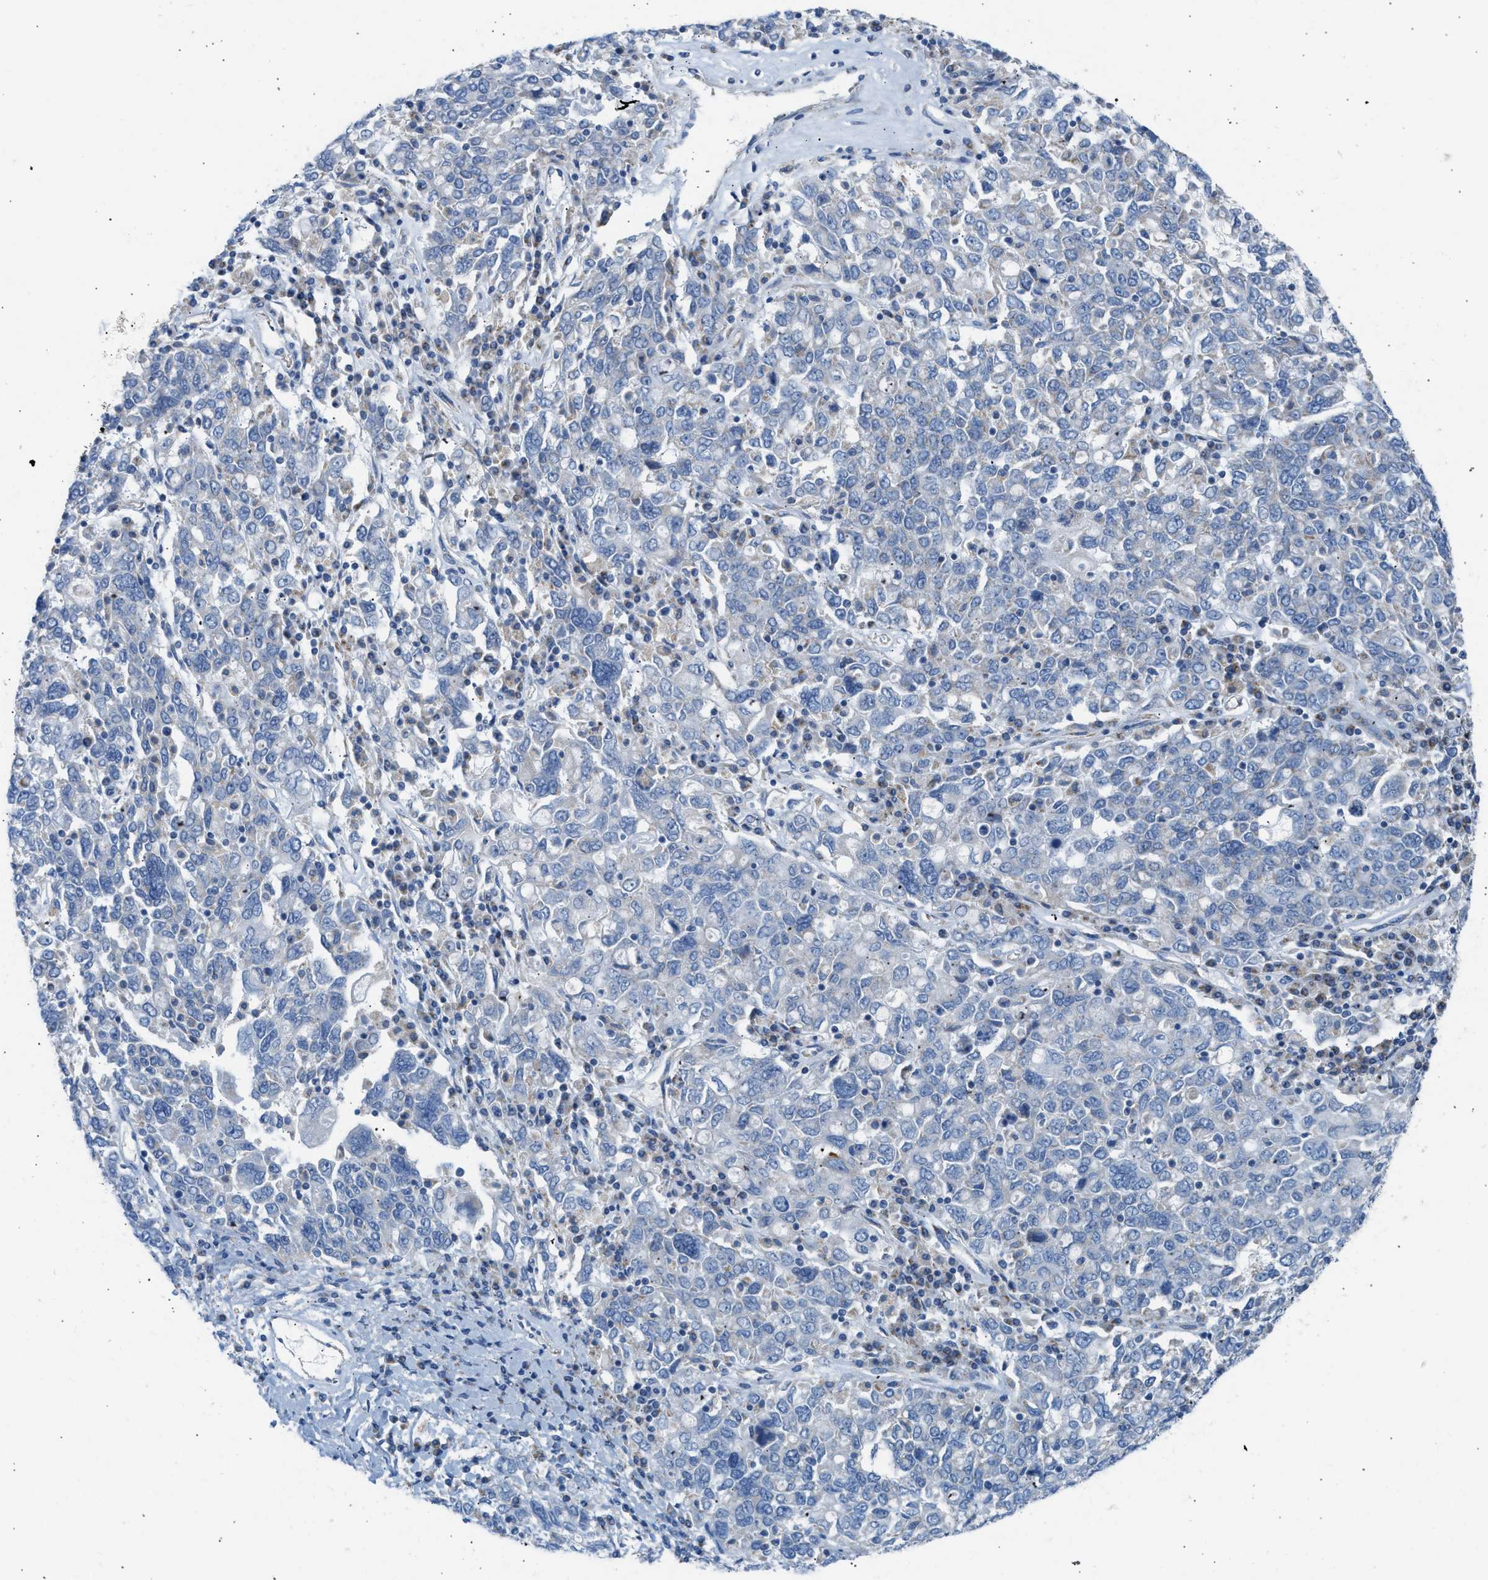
{"staining": {"intensity": "weak", "quantity": "<25%", "location": "cytoplasmic/membranous"}, "tissue": "ovarian cancer", "cell_type": "Tumor cells", "image_type": "cancer", "snomed": [{"axis": "morphology", "description": "Carcinoma, endometroid"}, {"axis": "topography", "description": "Ovary"}], "caption": "Tumor cells show no significant positivity in ovarian cancer. The staining is performed using DAB brown chromogen with nuclei counter-stained in using hematoxylin.", "gene": "NDUFS8", "patient": {"sex": "female", "age": 62}}